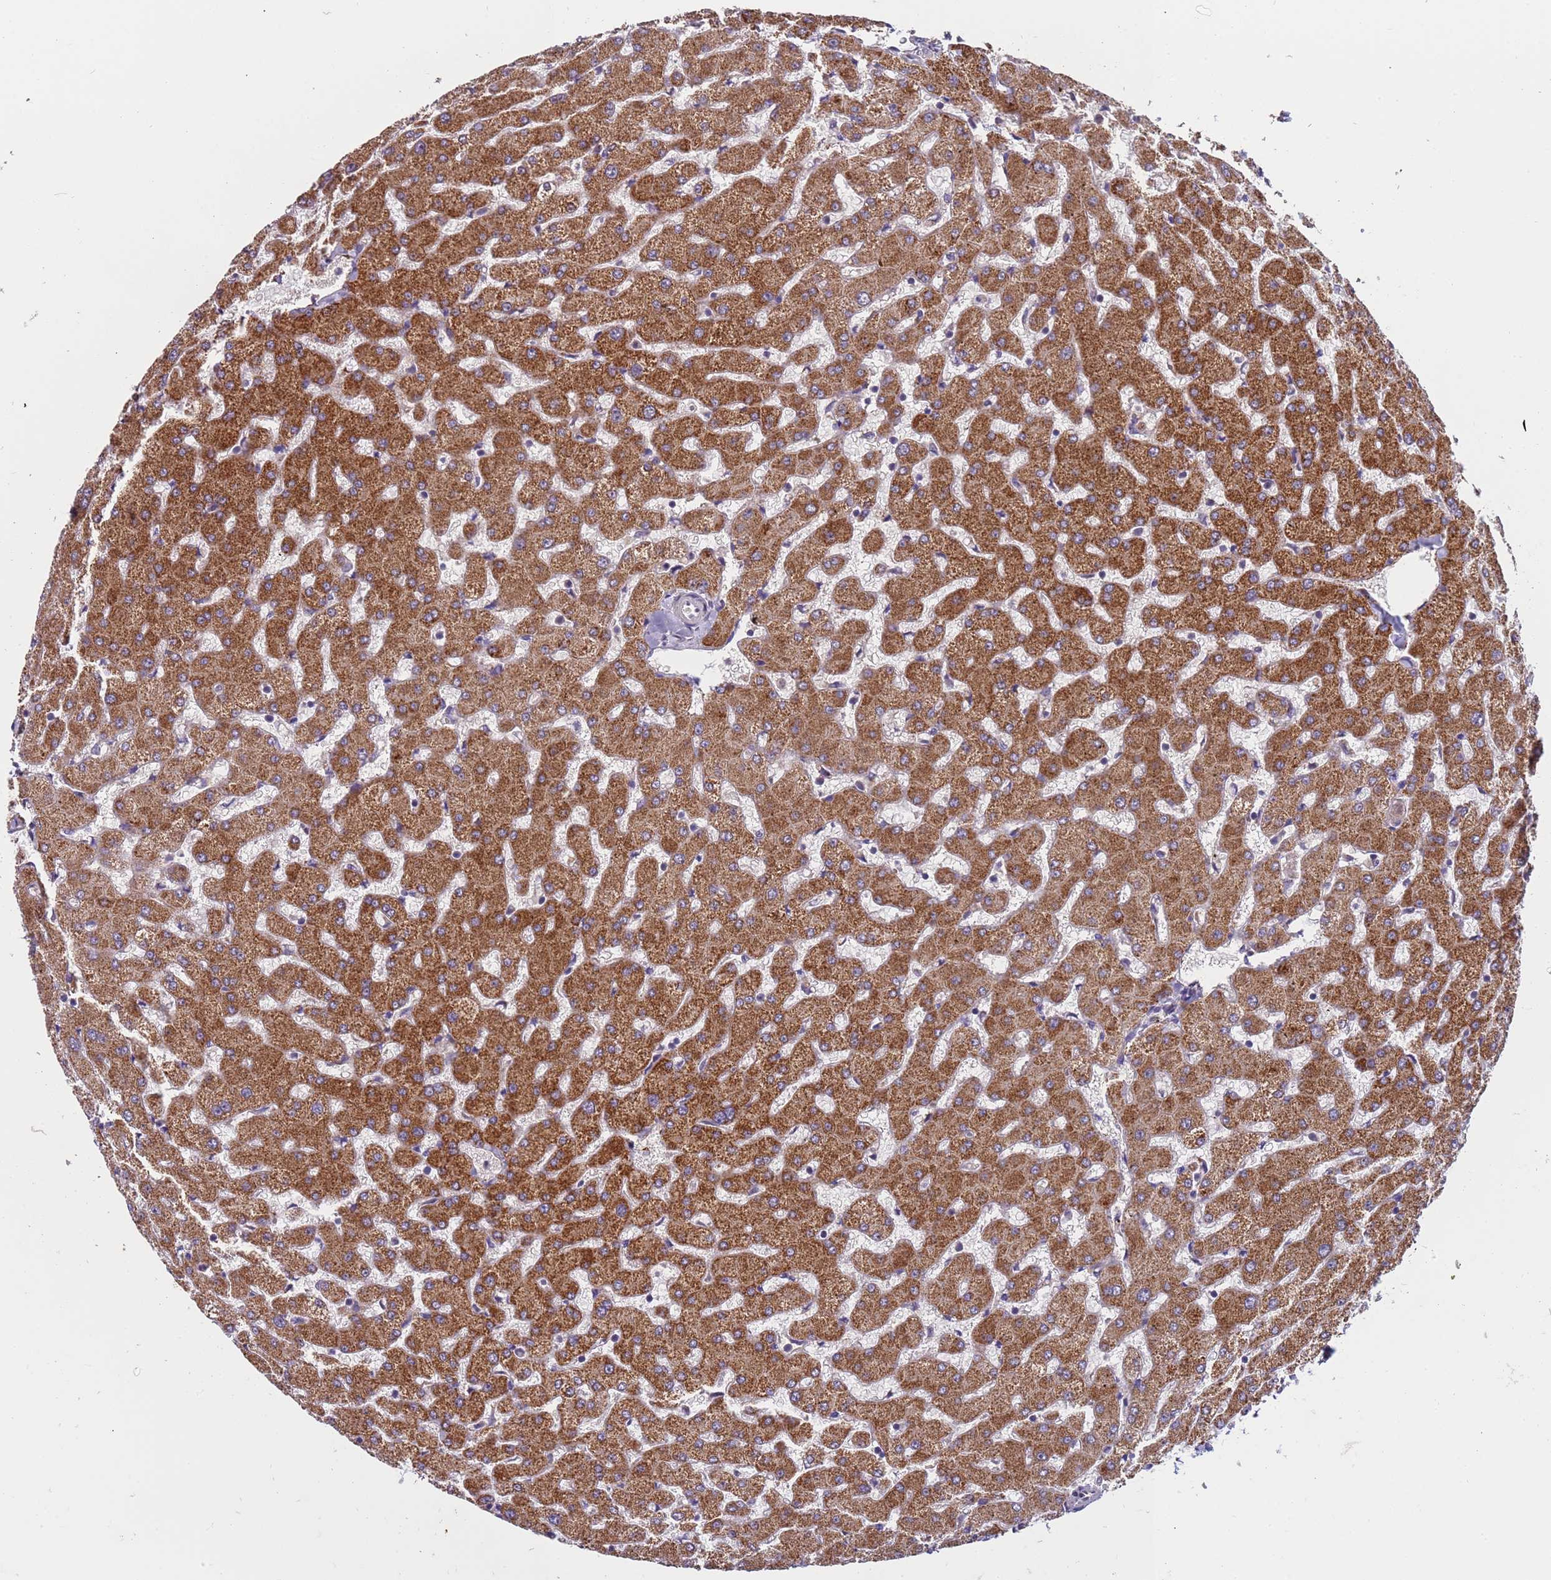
{"staining": {"intensity": "negative", "quantity": "none", "location": "none"}, "tissue": "liver", "cell_type": "Cholangiocytes", "image_type": "normal", "snomed": [{"axis": "morphology", "description": "Normal tissue, NOS"}, {"axis": "topography", "description": "Liver"}], "caption": "DAB immunohistochemical staining of unremarkable liver exhibits no significant positivity in cholangiocytes. The staining was performed using DAB (3,3'-diaminobenzidine) to visualize the protein expression in brown, while the nuclei were stained in blue with hematoxylin (Magnification: 20x).", "gene": "ZNF248", "patient": {"sex": "female", "age": 63}}